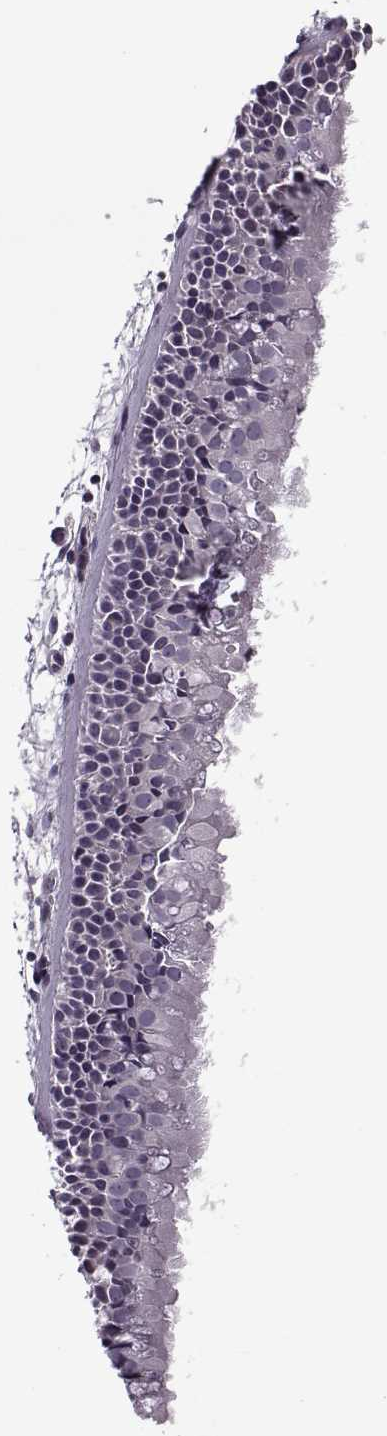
{"staining": {"intensity": "negative", "quantity": "none", "location": "none"}, "tissue": "nasopharynx", "cell_type": "Respiratory epithelial cells", "image_type": "normal", "snomed": [{"axis": "morphology", "description": "Normal tissue, NOS"}, {"axis": "topography", "description": "Nasopharynx"}], "caption": "IHC image of normal nasopharynx: nasopharynx stained with DAB (3,3'-diaminobenzidine) displays no significant protein positivity in respiratory epithelial cells. (DAB (3,3'-diaminobenzidine) IHC with hematoxylin counter stain).", "gene": "SLC2A14", "patient": {"sex": "female", "age": 68}}